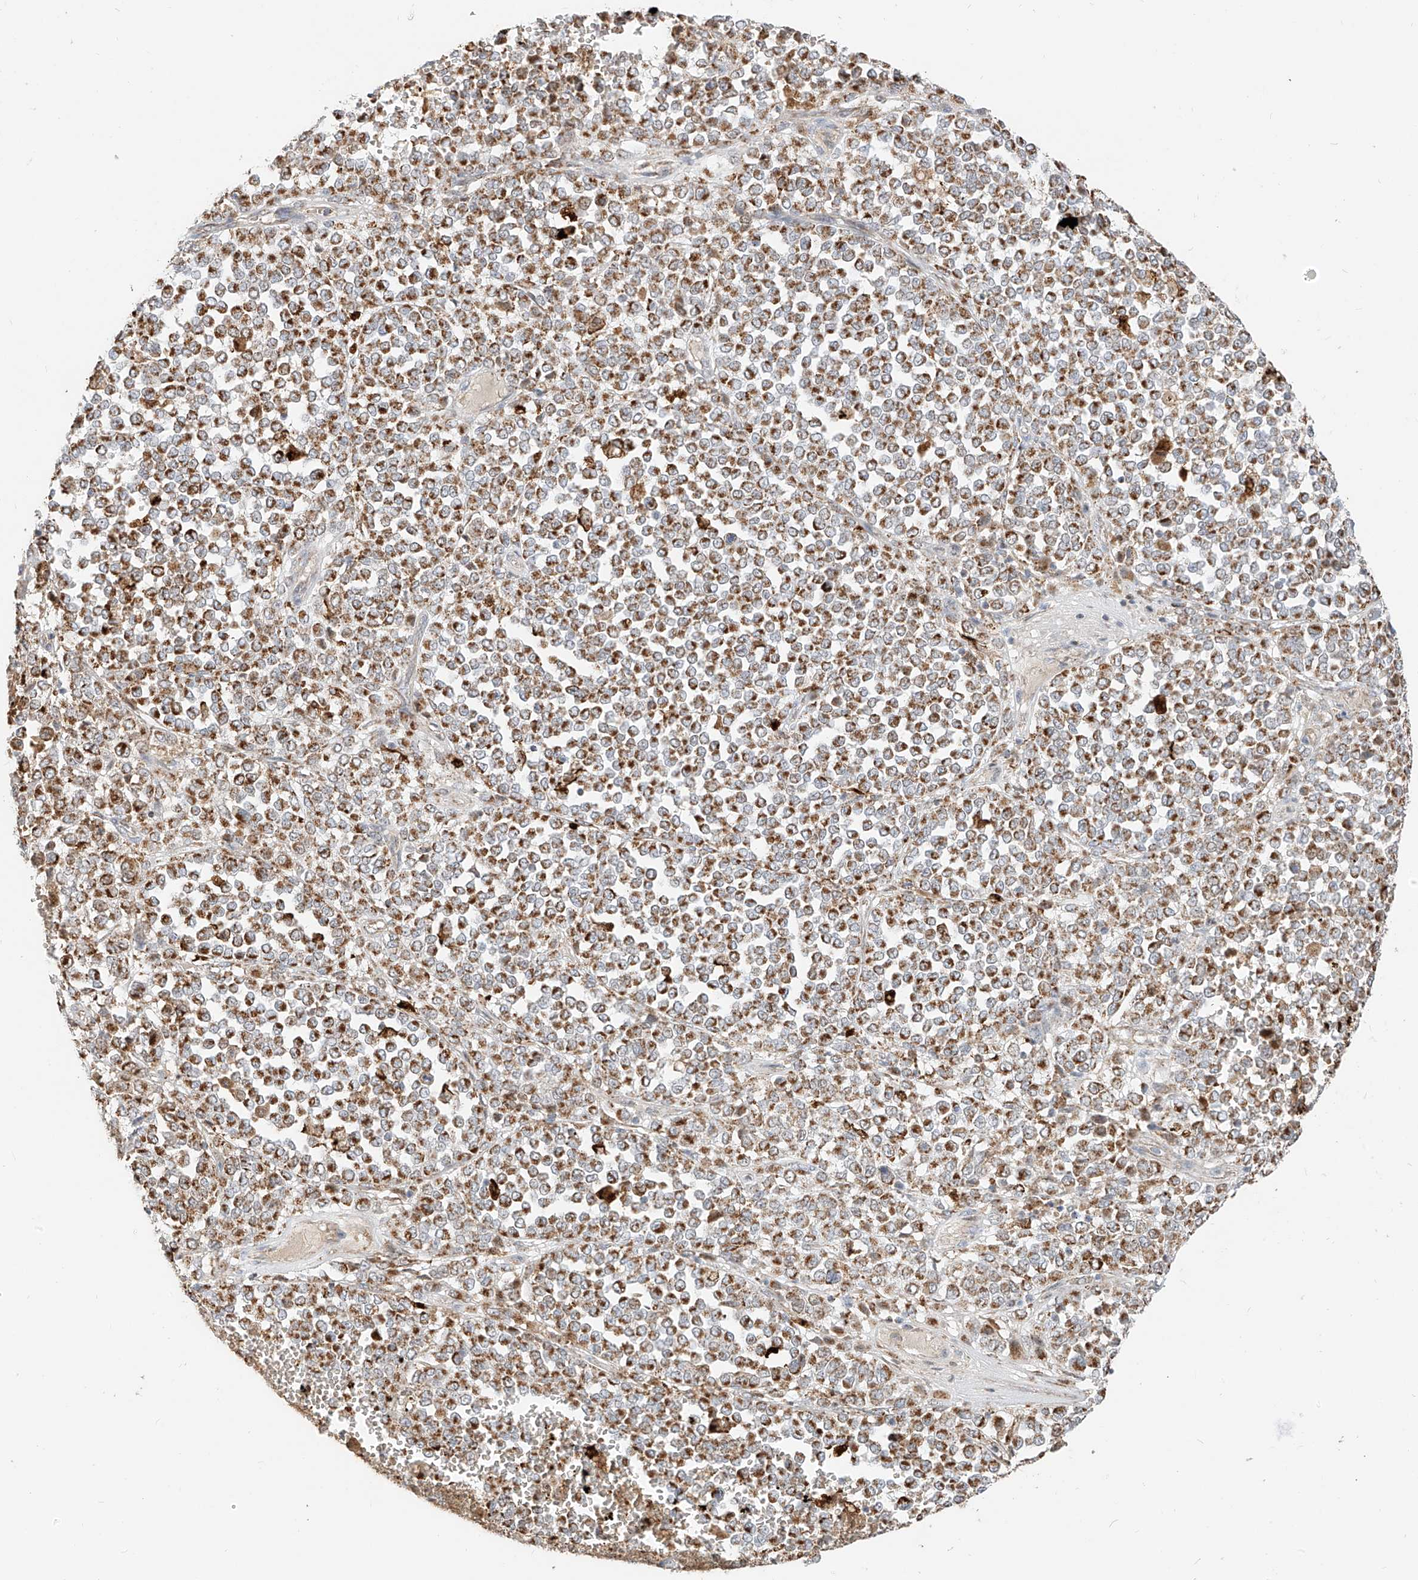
{"staining": {"intensity": "strong", "quantity": ">75%", "location": "cytoplasmic/membranous"}, "tissue": "melanoma", "cell_type": "Tumor cells", "image_type": "cancer", "snomed": [{"axis": "morphology", "description": "Malignant melanoma, Metastatic site"}, {"axis": "topography", "description": "Pancreas"}], "caption": "Melanoma stained with DAB immunohistochemistry shows high levels of strong cytoplasmic/membranous staining in about >75% of tumor cells.", "gene": "MTUS2", "patient": {"sex": "female", "age": 30}}